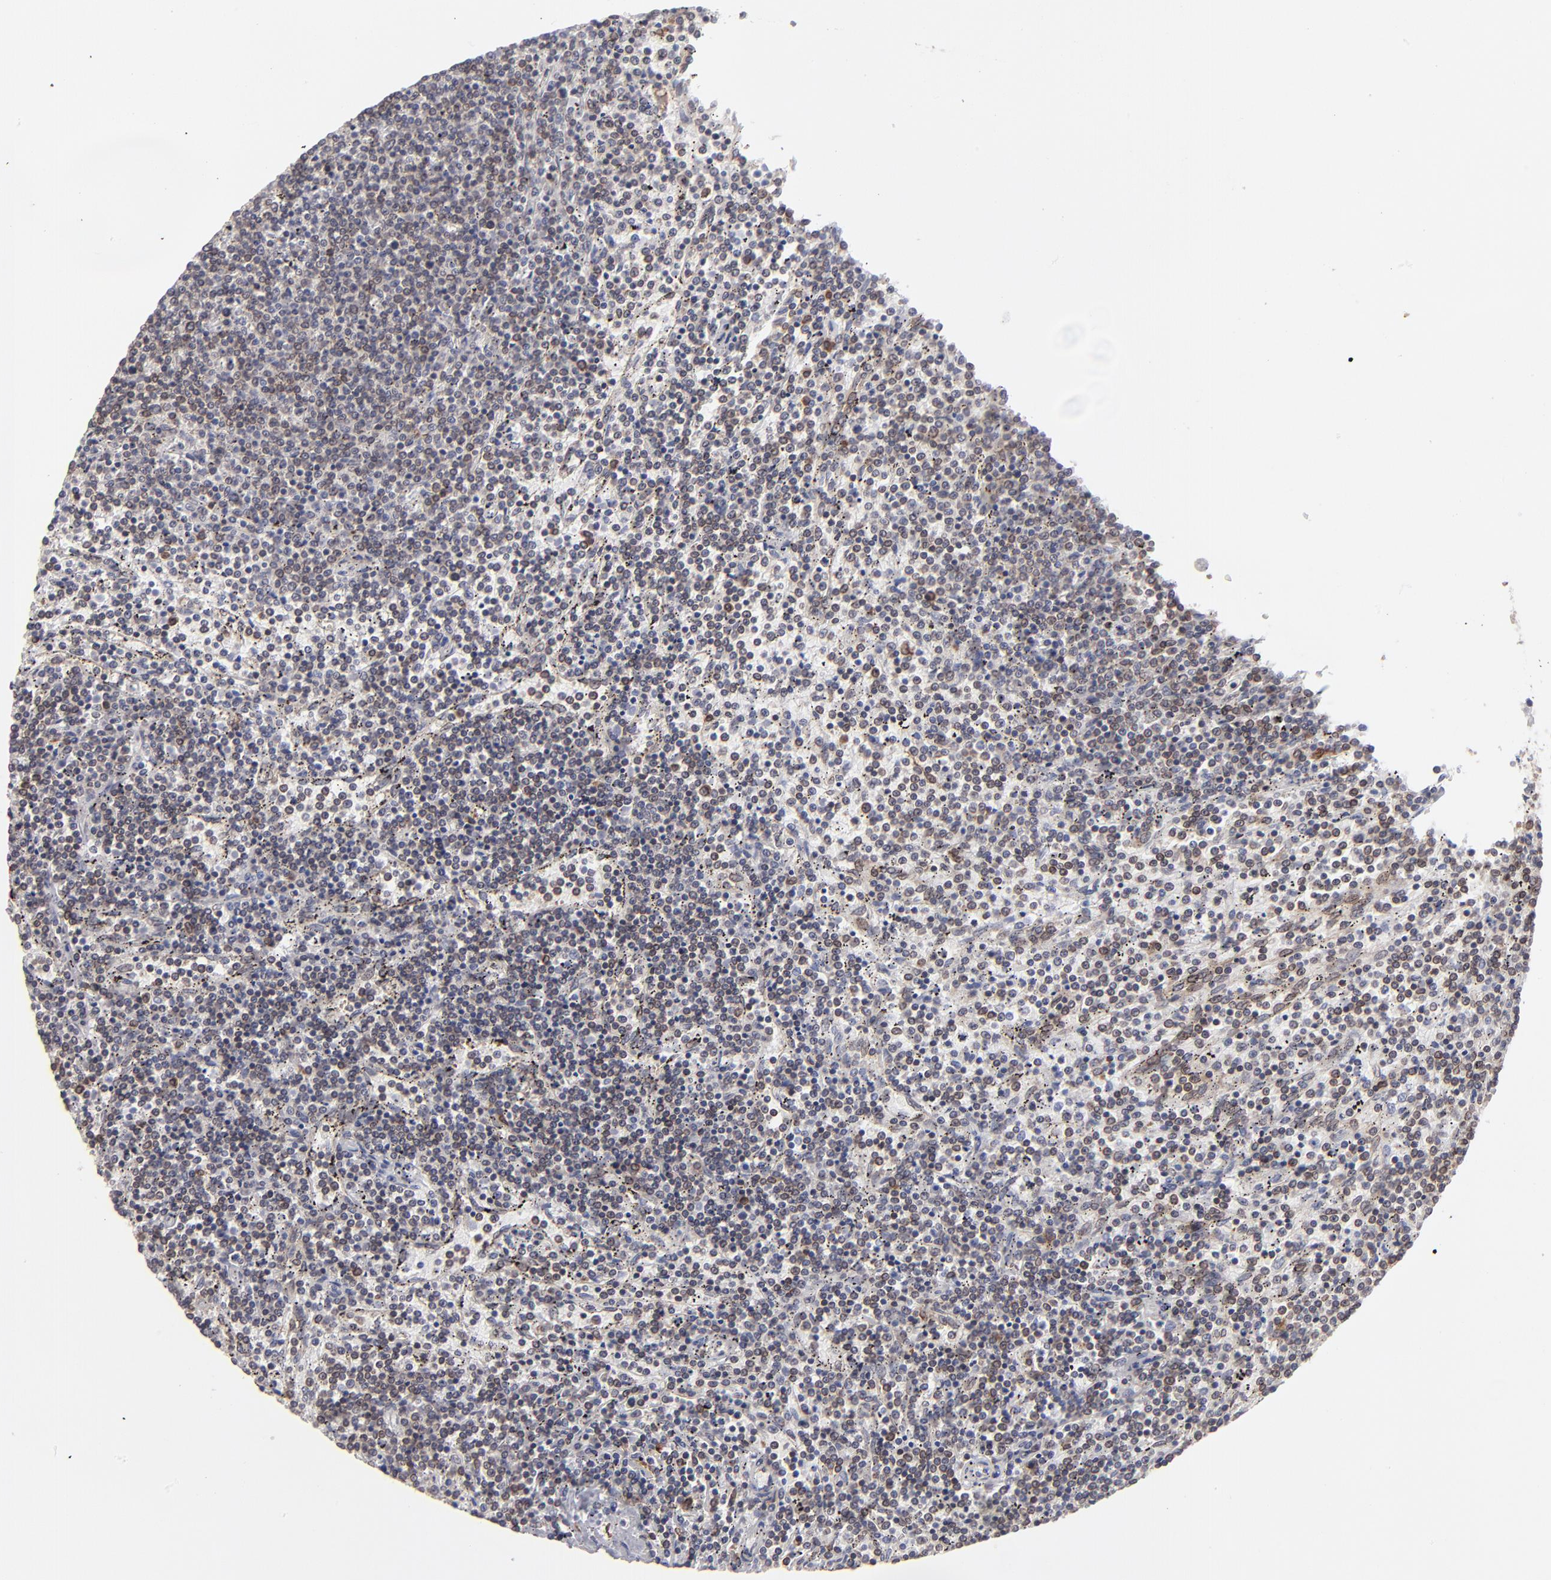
{"staining": {"intensity": "weak", "quantity": "<25%", "location": "cytoplasmic/membranous"}, "tissue": "lymphoma", "cell_type": "Tumor cells", "image_type": "cancer", "snomed": [{"axis": "morphology", "description": "Malignant lymphoma, non-Hodgkin's type, Low grade"}, {"axis": "topography", "description": "Spleen"}], "caption": "Human lymphoma stained for a protein using immunohistochemistry shows no positivity in tumor cells.", "gene": "TMX1", "patient": {"sex": "female", "age": 50}}